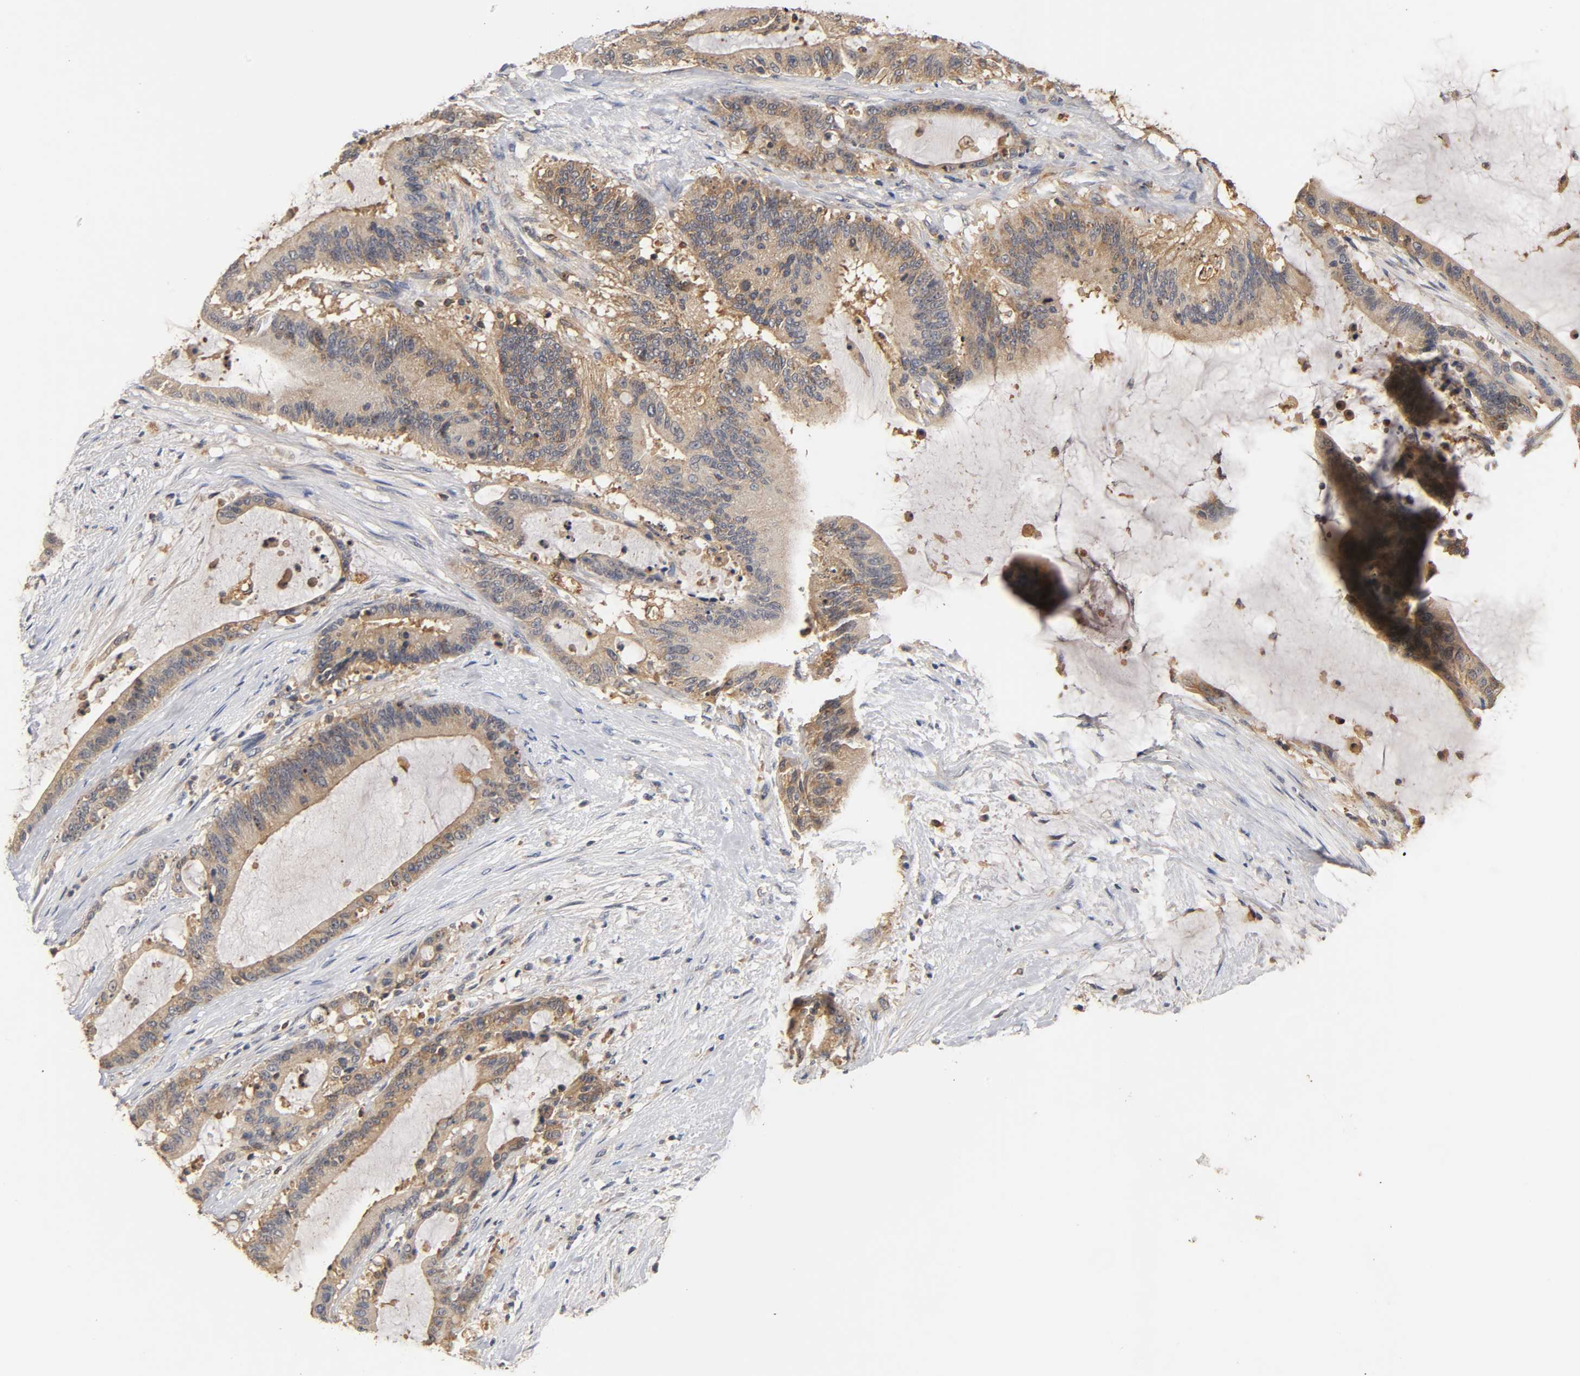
{"staining": {"intensity": "moderate", "quantity": ">75%", "location": "cytoplasmic/membranous"}, "tissue": "liver cancer", "cell_type": "Tumor cells", "image_type": "cancer", "snomed": [{"axis": "morphology", "description": "Cholangiocarcinoma"}, {"axis": "topography", "description": "Liver"}], "caption": "Protein analysis of liver cancer (cholangiocarcinoma) tissue displays moderate cytoplasmic/membranous positivity in approximately >75% of tumor cells. (Stains: DAB in brown, nuclei in blue, Microscopy: brightfield microscopy at high magnification).", "gene": "SCAP", "patient": {"sex": "female", "age": 73}}